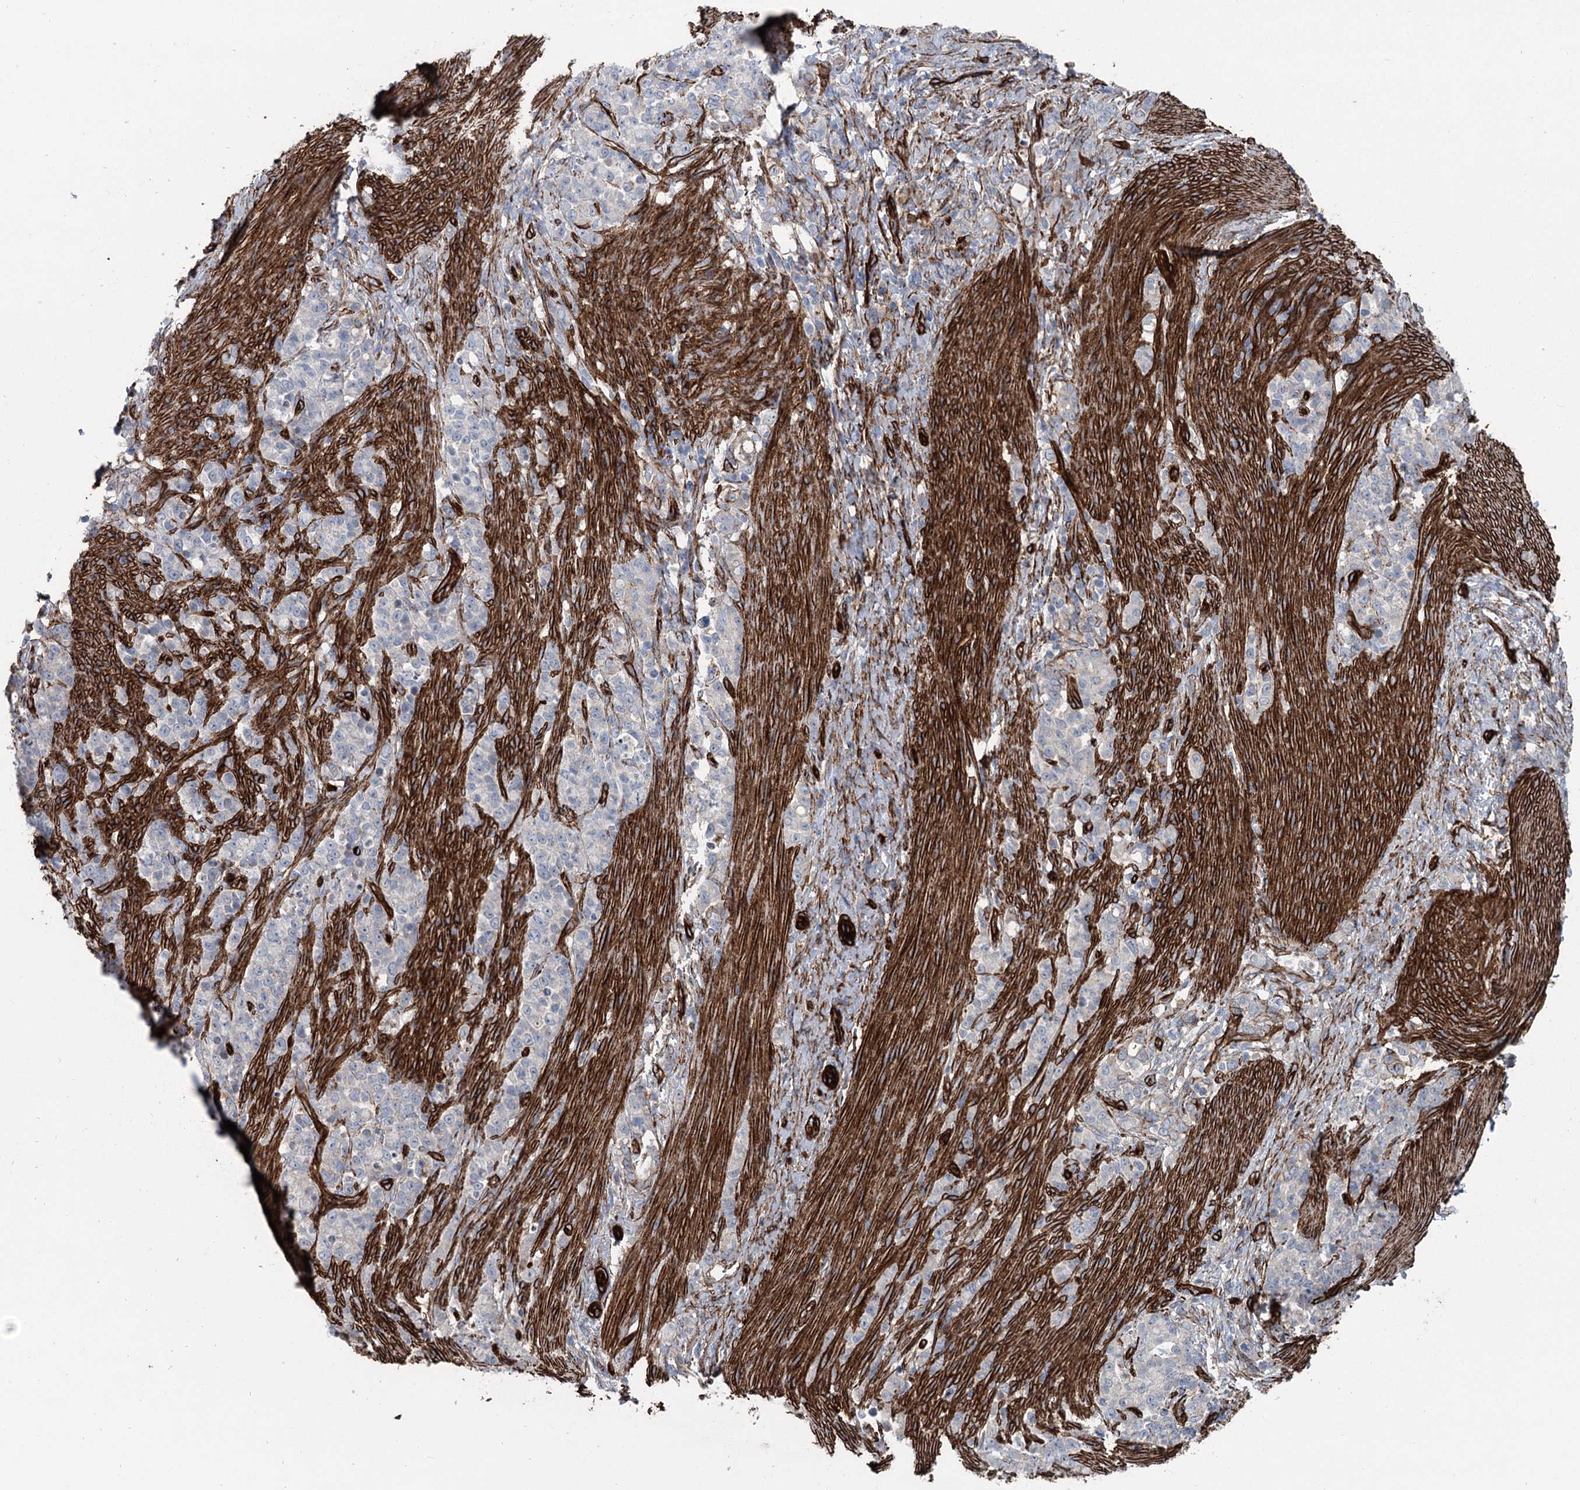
{"staining": {"intensity": "negative", "quantity": "none", "location": "none"}, "tissue": "stomach cancer", "cell_type": "Tumor cells", "image_type": "cancer", "snomed": [{"axis": "morphology", "description": "Adenocarcinoma, NOS"}, {"axis": "topography", "description": "Stomach"}], "caption": "Tumor cells show no significant protein positivity in stomach adenocarcinoma.", "gene": "IQSEC1", "patient": {"sex": "female", "age": 79}}